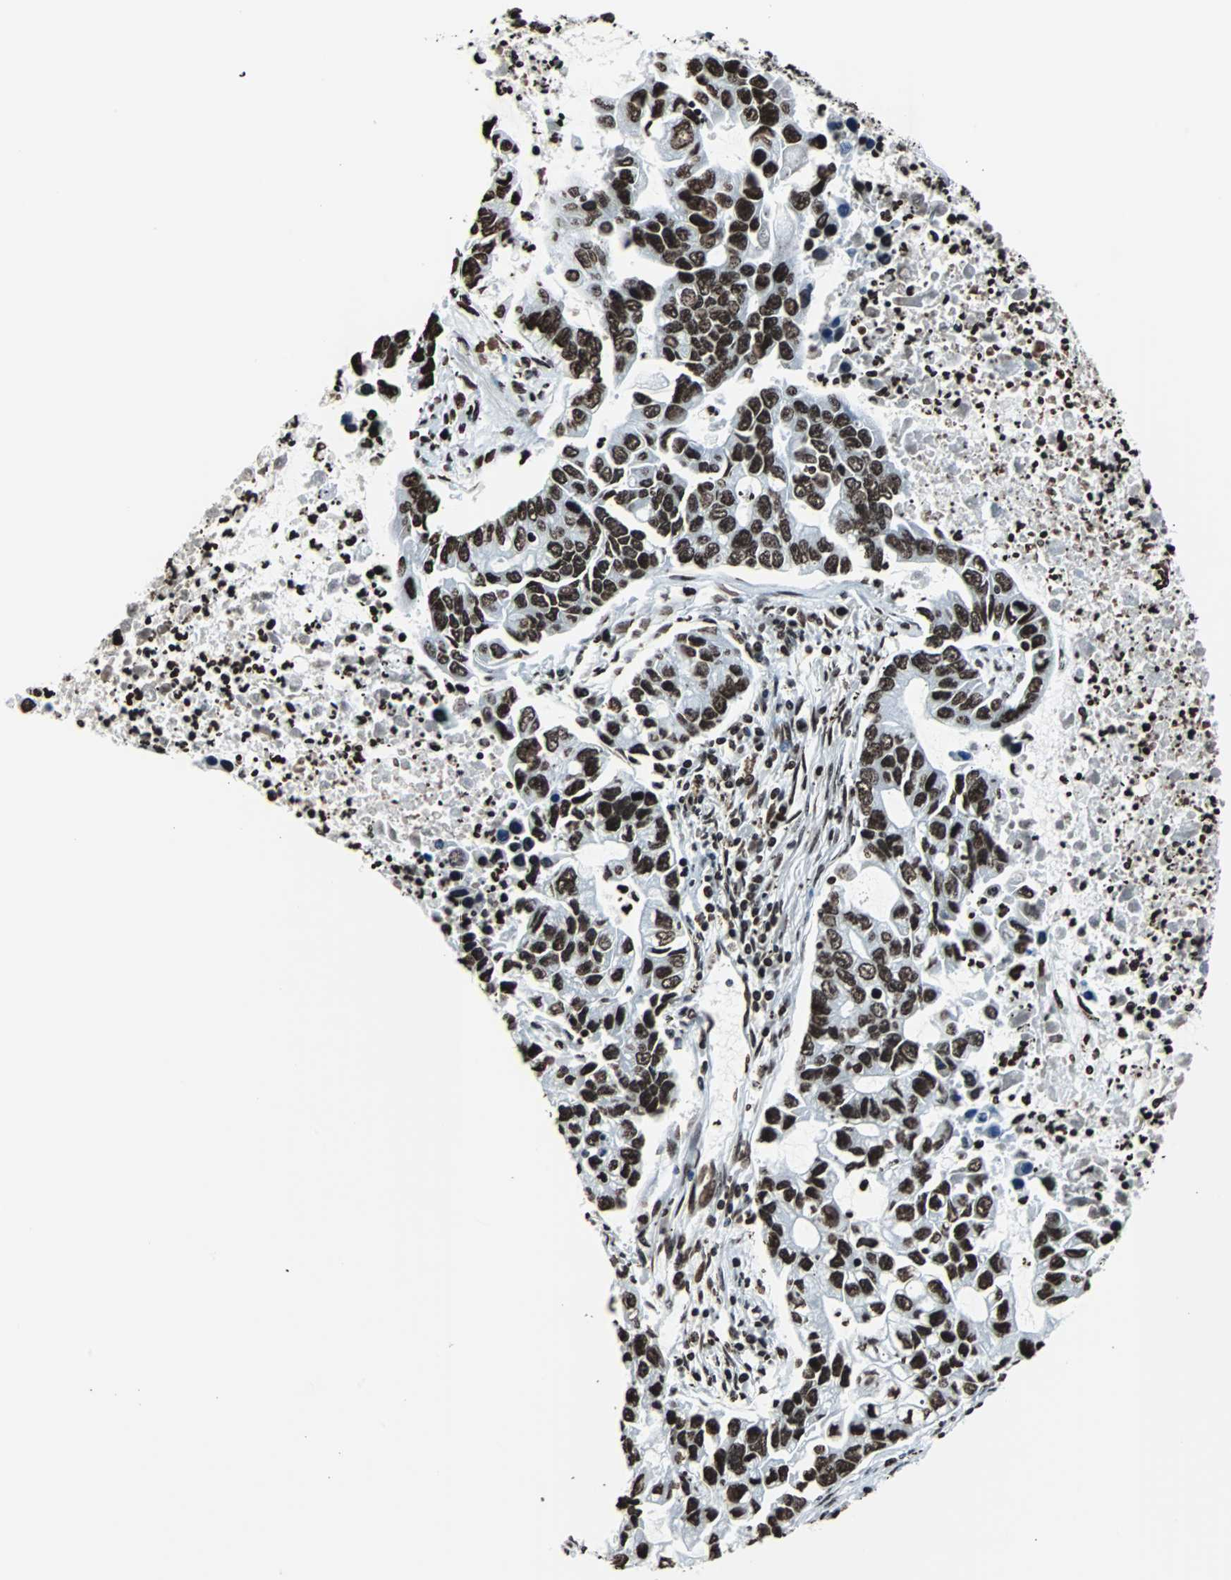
{"staining": {"intensity": "strong", "quantity": ">75%", "location": "nuclear"}, "tissue": "lung cancer", "cell_type": "Tumor cells", "image_type": "cancer", "snomed": [{"axis": "morphology", "description": "Adenocarcinoma, NOS"}, {"axis": "topography", "description": "Lung"}], "caption": "Protein staining displays strong nuclear staining in about >75% of tumor cells in lung cancer.", "gene": "H2BC18", "patient": {"sex": "female", "age": 51}}